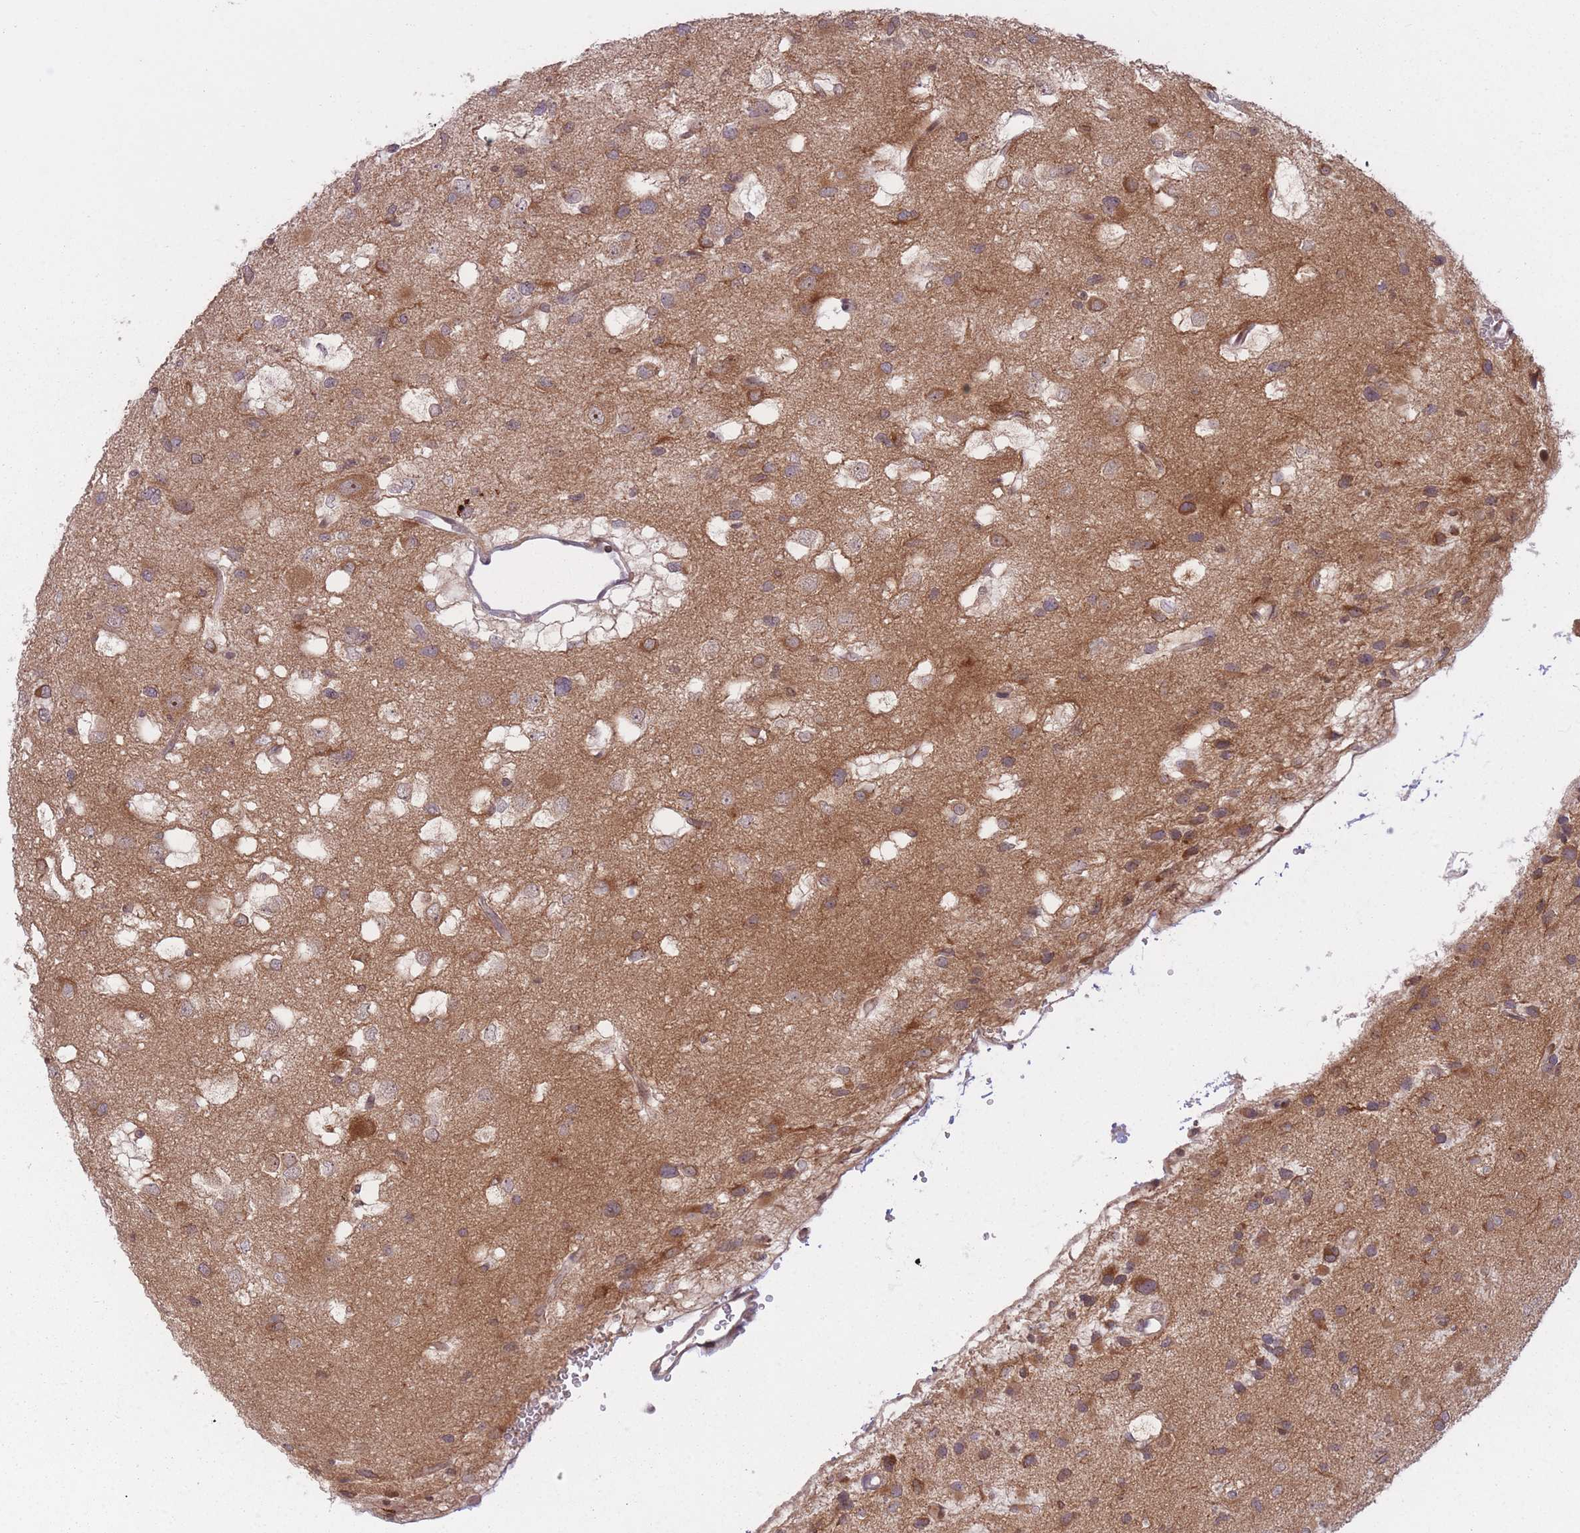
{"staining": {"intensity": "moderate", "quantity": ">75%", "location": "cytoplasmic/membranous"}, "tissue": "glioma", "cell_type": "Tumor cells", "image_type": "cancer", "snomed": [{"axis": "morphology", "description": "Glioma, malignant, High grade"}, {"axis": "topography", "description": "Brain"}], "caption": "The micrograph reveals a brown stain indicating the presence of a protein in the cytoplasmic/membranous of tumor cells in malignant glioma (high-grade).", "gene": "DPYSL4", "patient": {"sex": "male", "age": 53}}